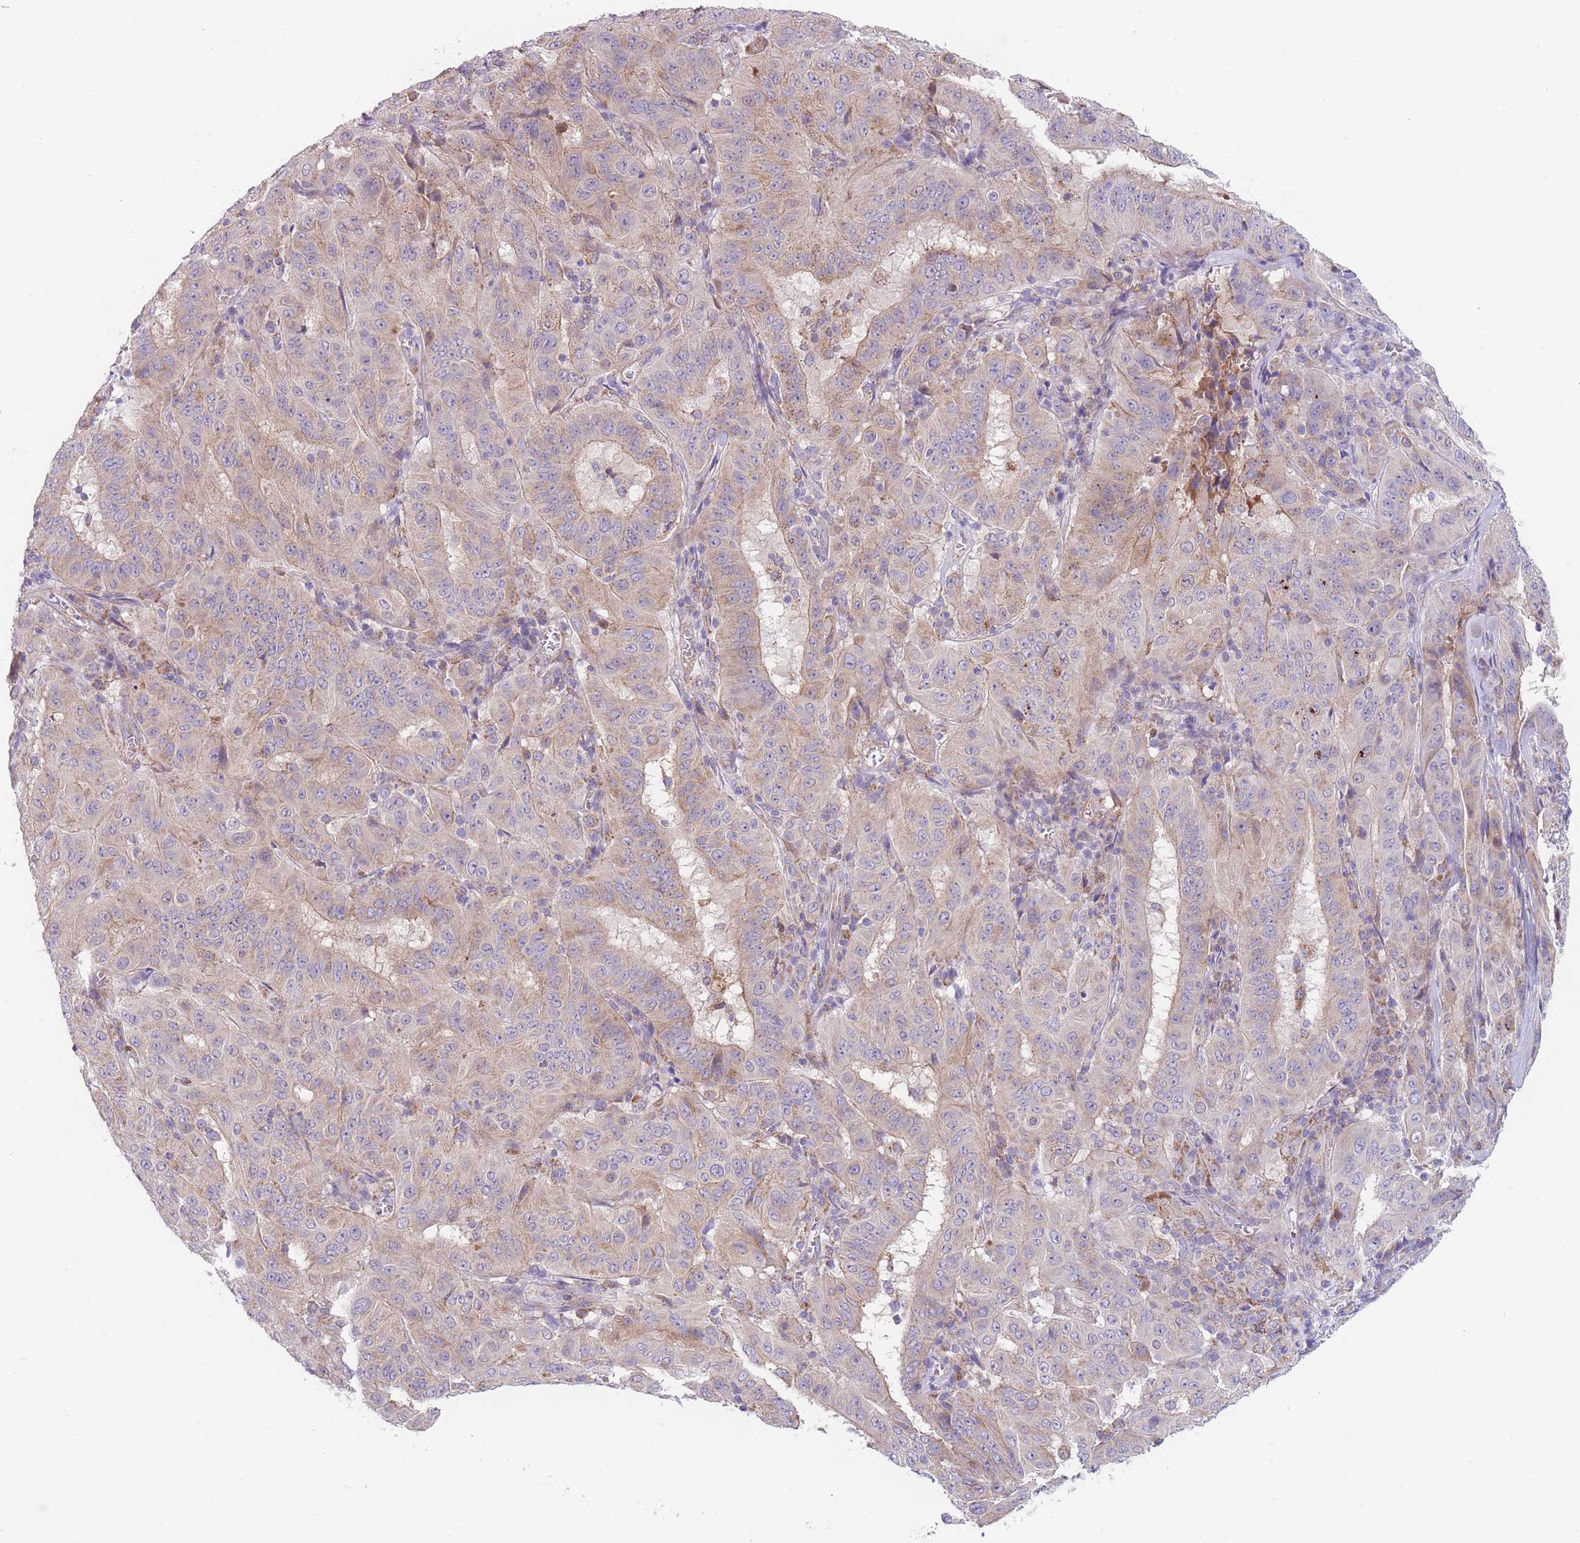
{"staining": {"intensity": "weak", "quantity": "<25%", "location": "cytoplasmic/membranous"}, "tissue": "pancreatic cancer", "cell_type": "Tumor cells", "image_type": "cancer", "snomed": [{"axis": "morphology", "description": "Adenocarcinoma, NOS"}, {"axis": "topography", "description": "Pancreas"}], "caption": "Tumor cells are negative for brown protein staining in pancreatic cancer.", "gene": "SMPD4", "patient": {"sex": "male", "age": 63}}